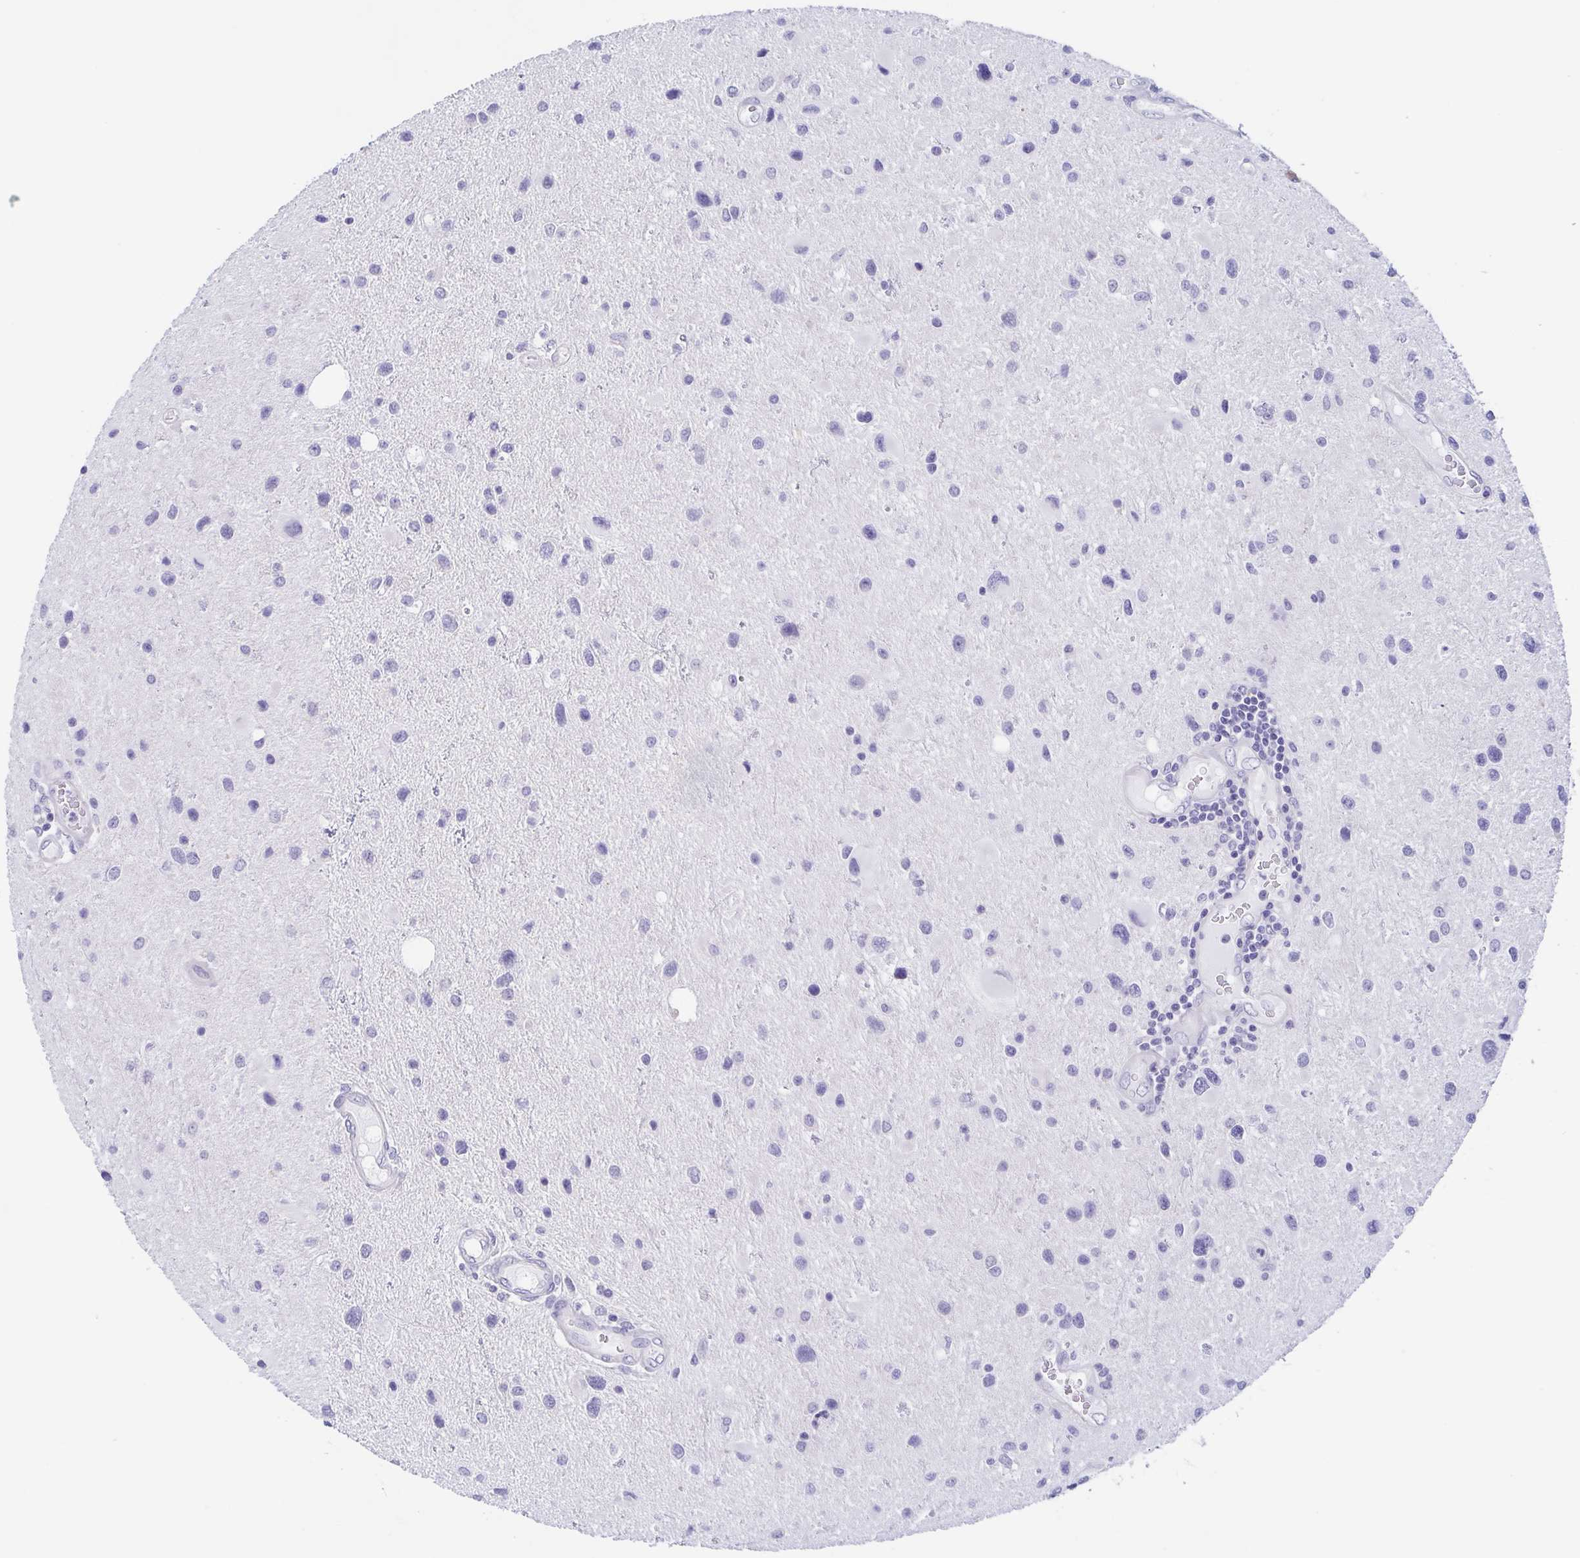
{"staining": {"intensity": "negative", "quantity": "none", "location": "none"}, "tissue": "glioma", "cell_type": "Tumor cells", "image_type": "cancer", "snomed": [{"axis": "morphology", "description": "Glioma, malignant, Low grade"}, {"axis": "topography", "description": "Brain"}], "caption": "This is an immunohistochemistry image of human glioma. There is no staining in tumor cells.", "gene": "TEX12", "patient": {"sex": "female", "age": 32}}